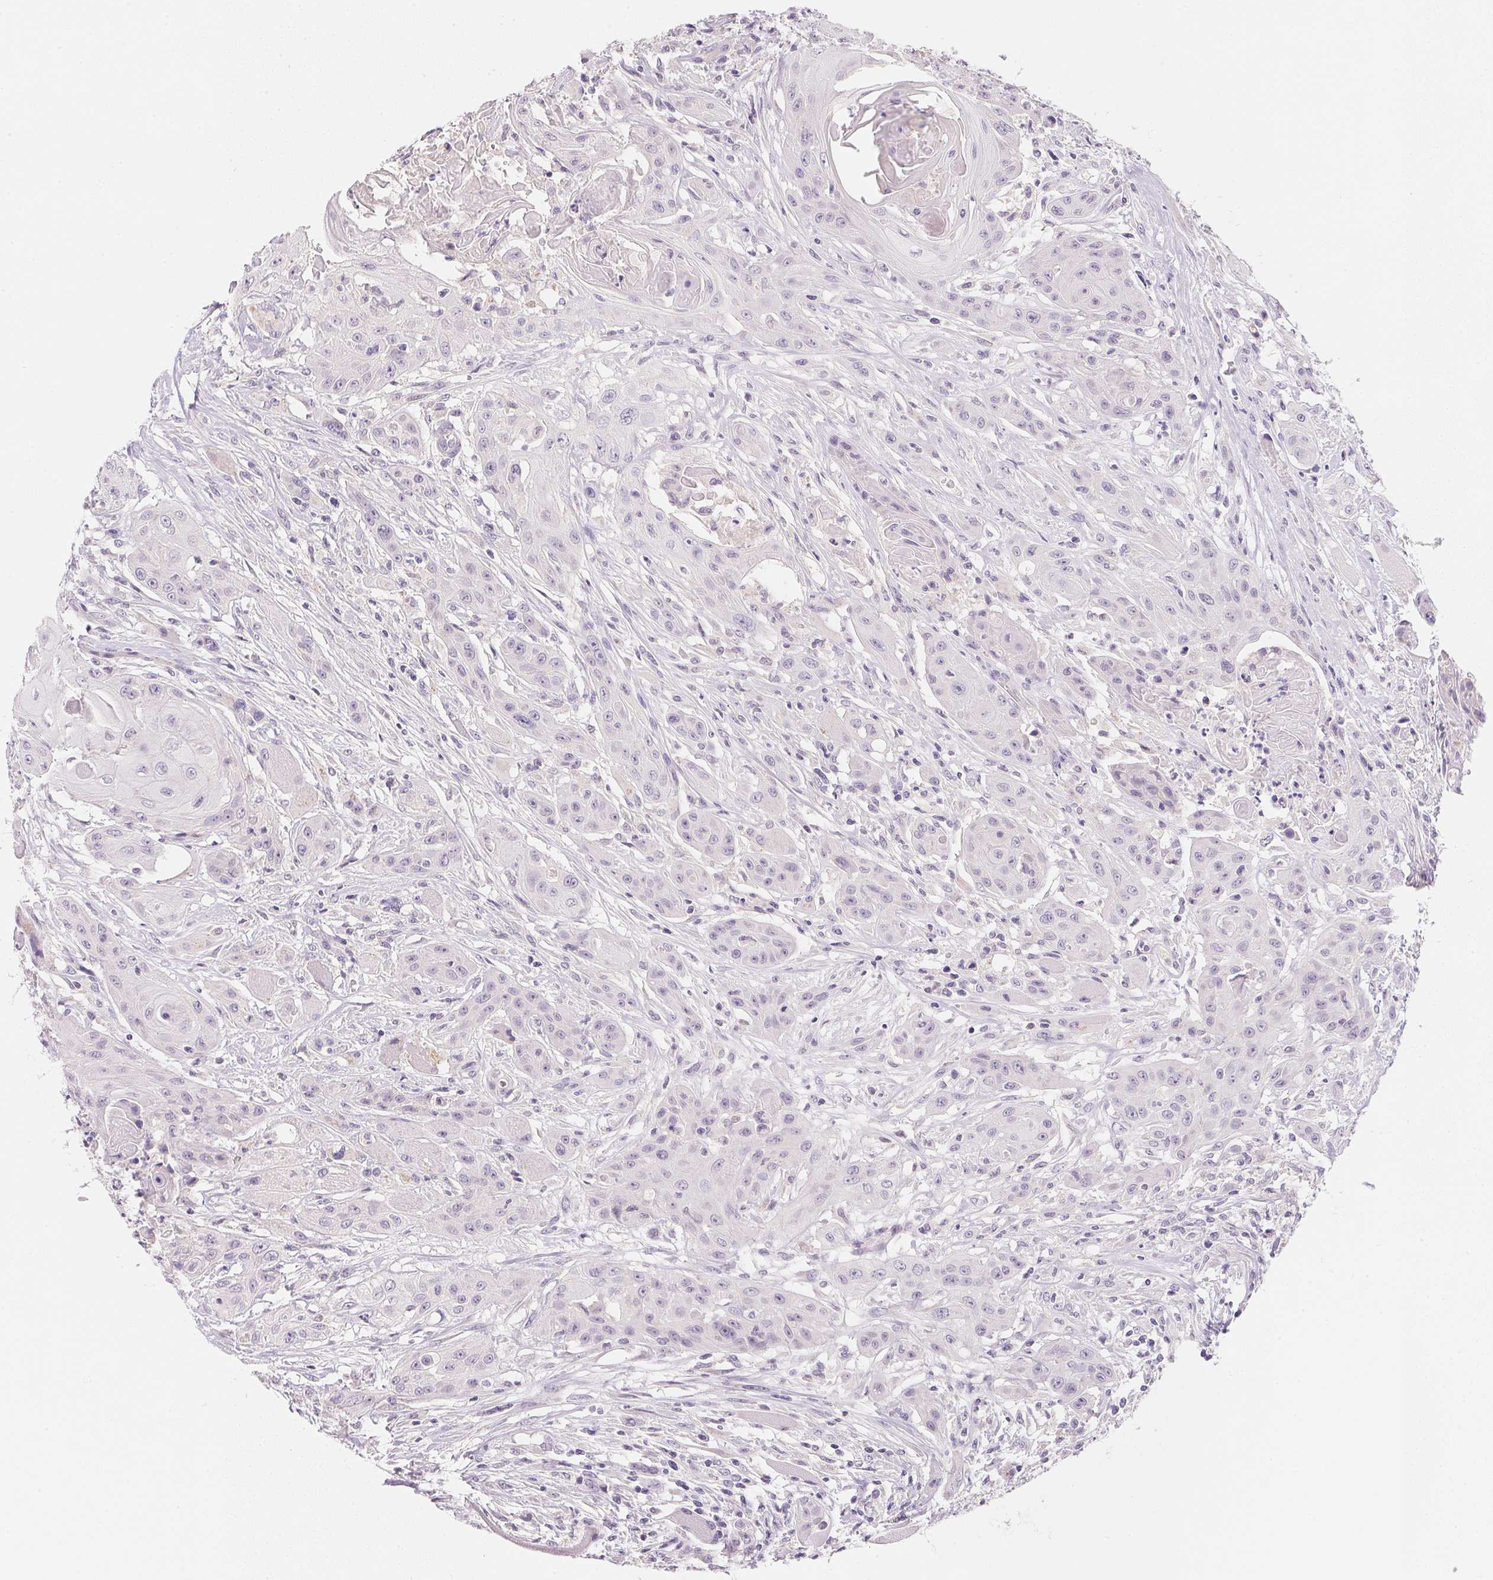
{"staining": {"intensity": "negative", "quantity": "none", "location": "none"}, "tissue": "head and neck cancer", "cell_type": "Tumor cells", "image_type": "cancer", "snomed": [{"axis": "morphology", "description": "Squamous cell carcinoma, NOS"}, {"axis": "topography", "description": "Oral tissue"}, {"axis": "topography", "description": "Head-Neck"}, {"axis": "topography", "description": "Neck, NOS"}], "caption": "A histopathology image of human squamous cell carcinoma (head and neck) is negative for staining in tumor cells. (DAB (3,3'-diaminobenzidine) immunohistochemistry (IHC), high magnification).", "gene": "MCOLN3", "patient": {"sex": "female", "age": 55}}